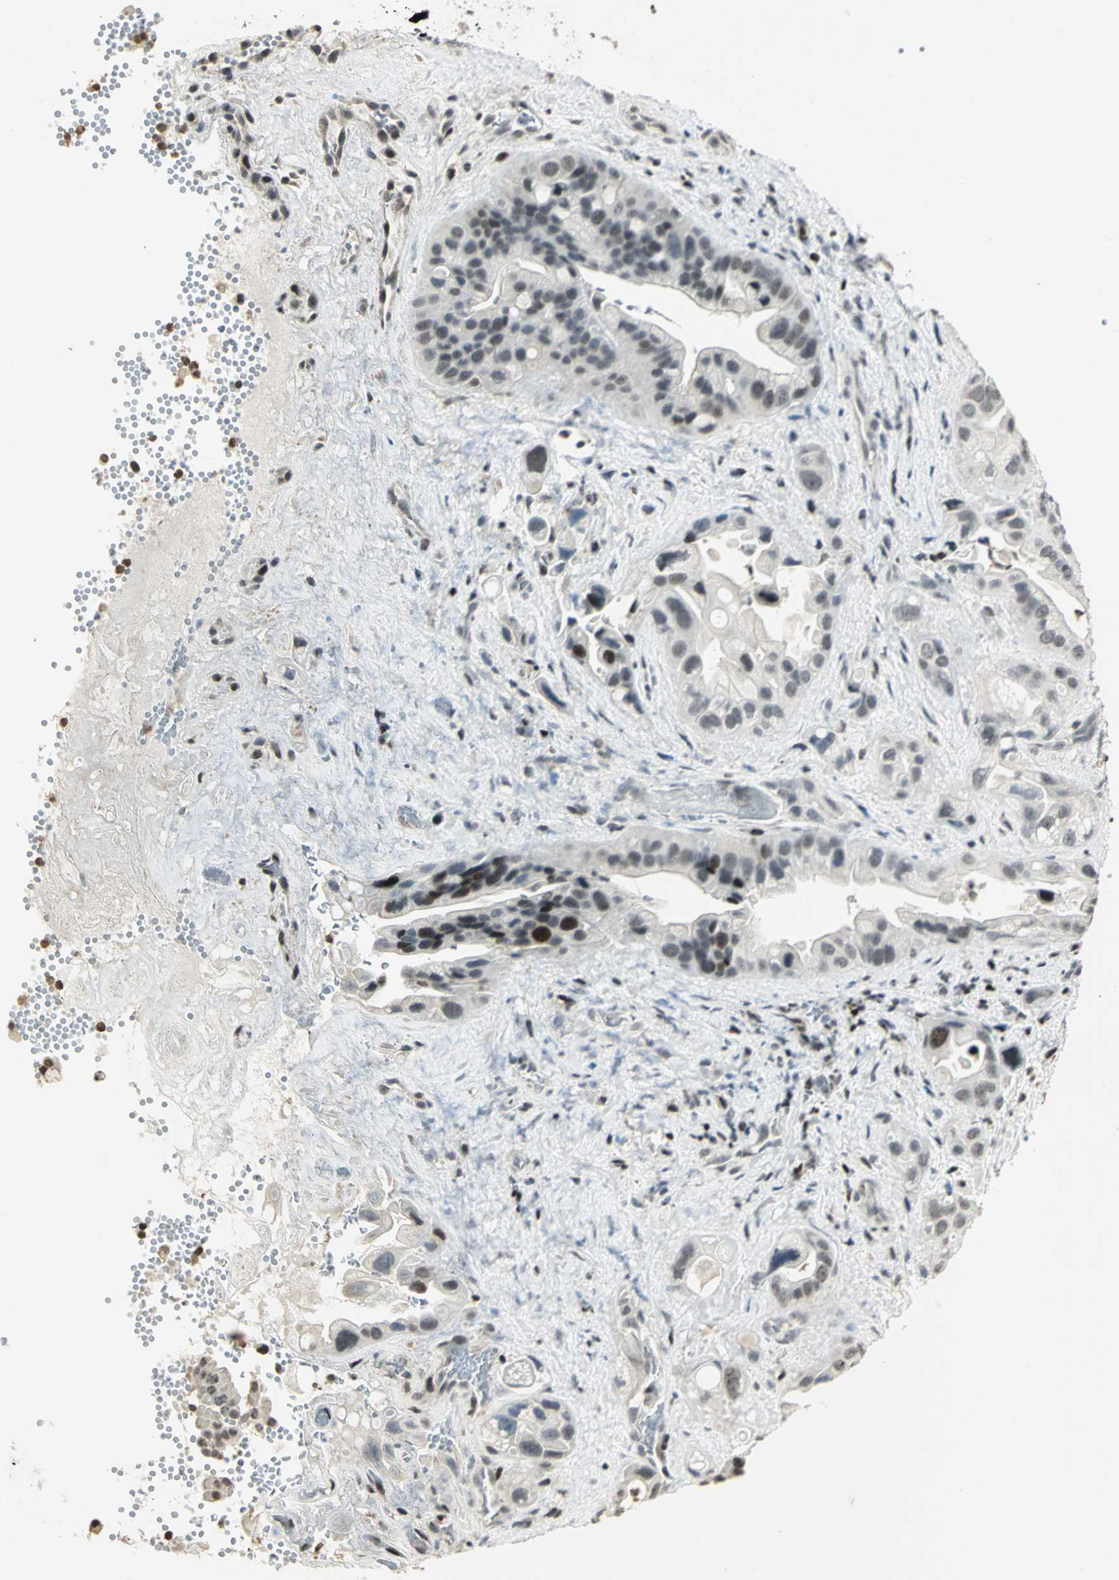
{"staining": {"intensity": "weak", "quantity": "<25%", "location": "nuclear"}, "tissue": "pancreatic cancer", "cell_type": "Tumor cells", "image_type": "cancer", "snomed": [{"axis": "morphology", "description": "Adenocarcinoma, NOS"}, {"axis": "topography", "description": "Pancreas"}], "caption": "Protein analysis of pancreatic adenocarcinoma displays no significant positivity in tumor cells. Brightfield microscopy of IHC stained with DAB (3,3'-diaminobenzidine) (brown) and hematoxylin (blue), captured at high magnification.", "gene": "KDM1A", "patient": {"sex": "female", "age": 77}}